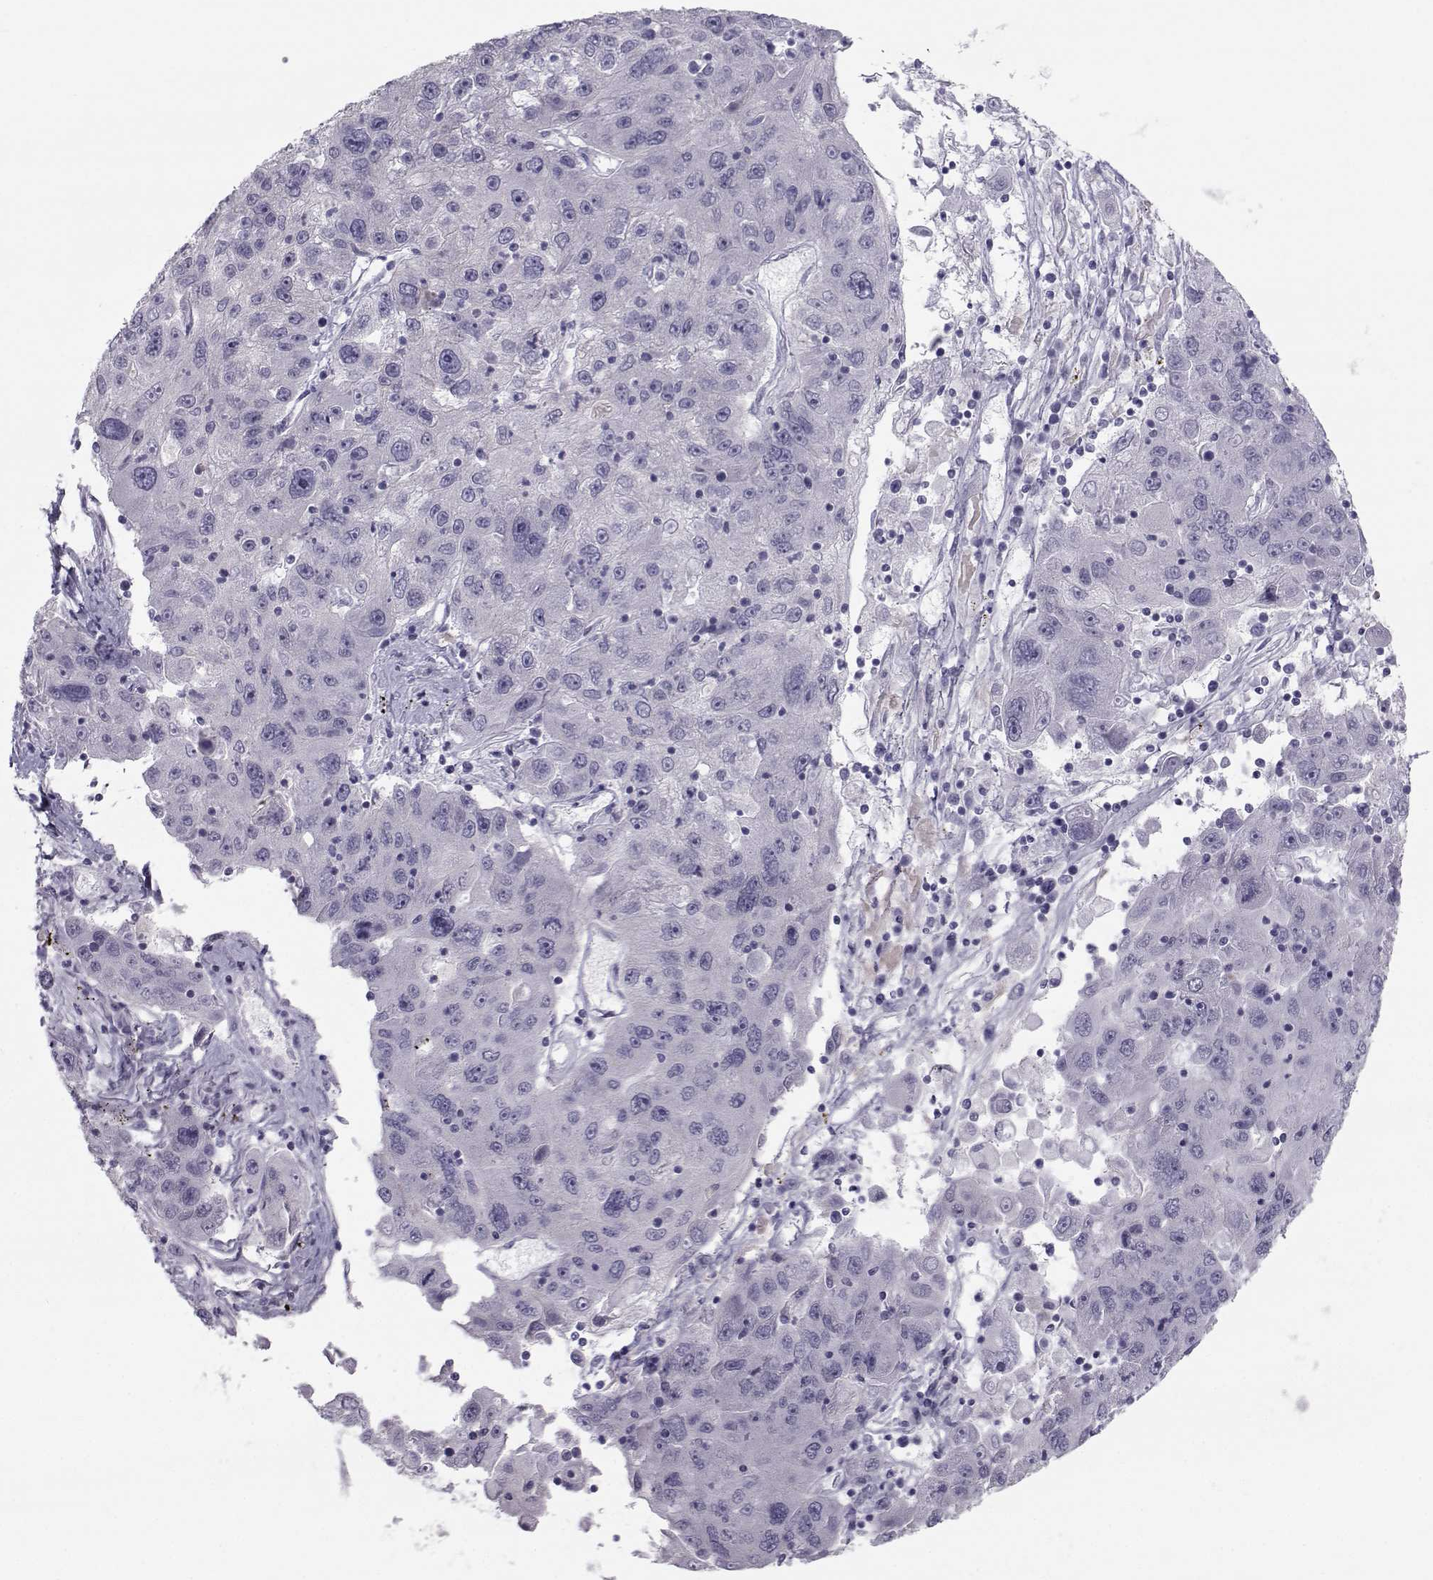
{"staining": {"intensity": "negative", "quantity": "none", "location": "none"}, "tissue": "stomach cancer", "cell_type": "Tumor cells", "image_type": "cancer", "snomed": [{"axis": "morphology", "description": "Adenocarcinoma, NOS"}, {"axis": "topography", "description": "Stomach"}], "caption": "Immunohistochemistry of human adenocarcinoma (stomach) demonstrates no staining in tumor cells.", "gene": "GARIN3", "patient": {"sex": "male", "age": 56}}